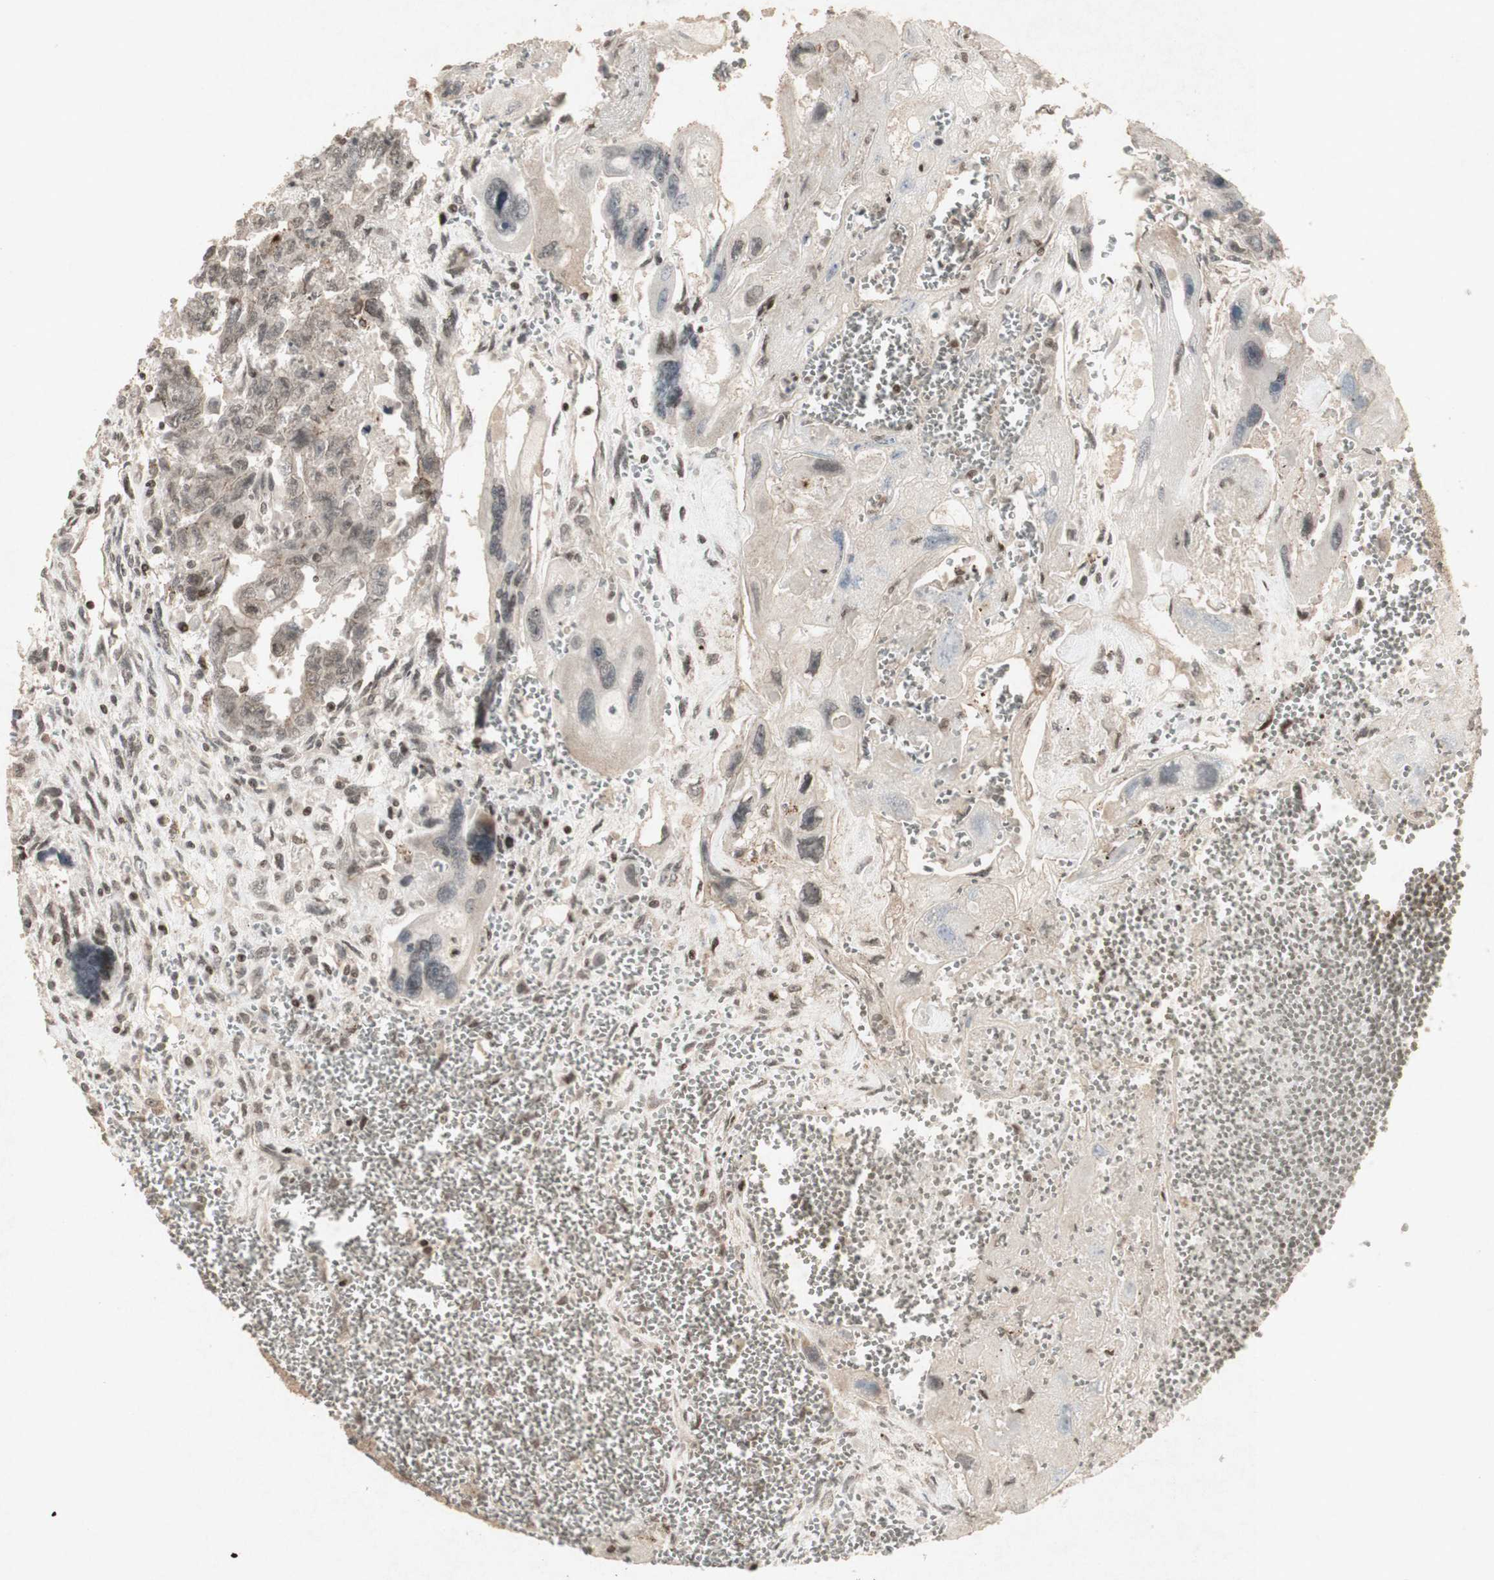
{"staining": {"intensity": "weak", "quantity": ">75%", "location": "cytoplasmic/membranous"}, "tissue": "testis cancer", "cell_type": "Tumor cells", "image_type": "cancer", "snomed": [{"axis": "morphology", "description": "Carcinoma, Embryonal, NOS"}, {"axis": "topography", "description": "Testis"}], "caption": "The immunohistochemical stain labels weak cytoplasmic/membranous positivity in tumor cells of testis cancer (embryonal carcinoma) tissue. The staining was performed using DAB, with brown indicating positive protein expression. Nuclei are stained blue with hematoxylin.", "gene": "PLXNA1", "patient": {"sex": "male", "age": 28}}